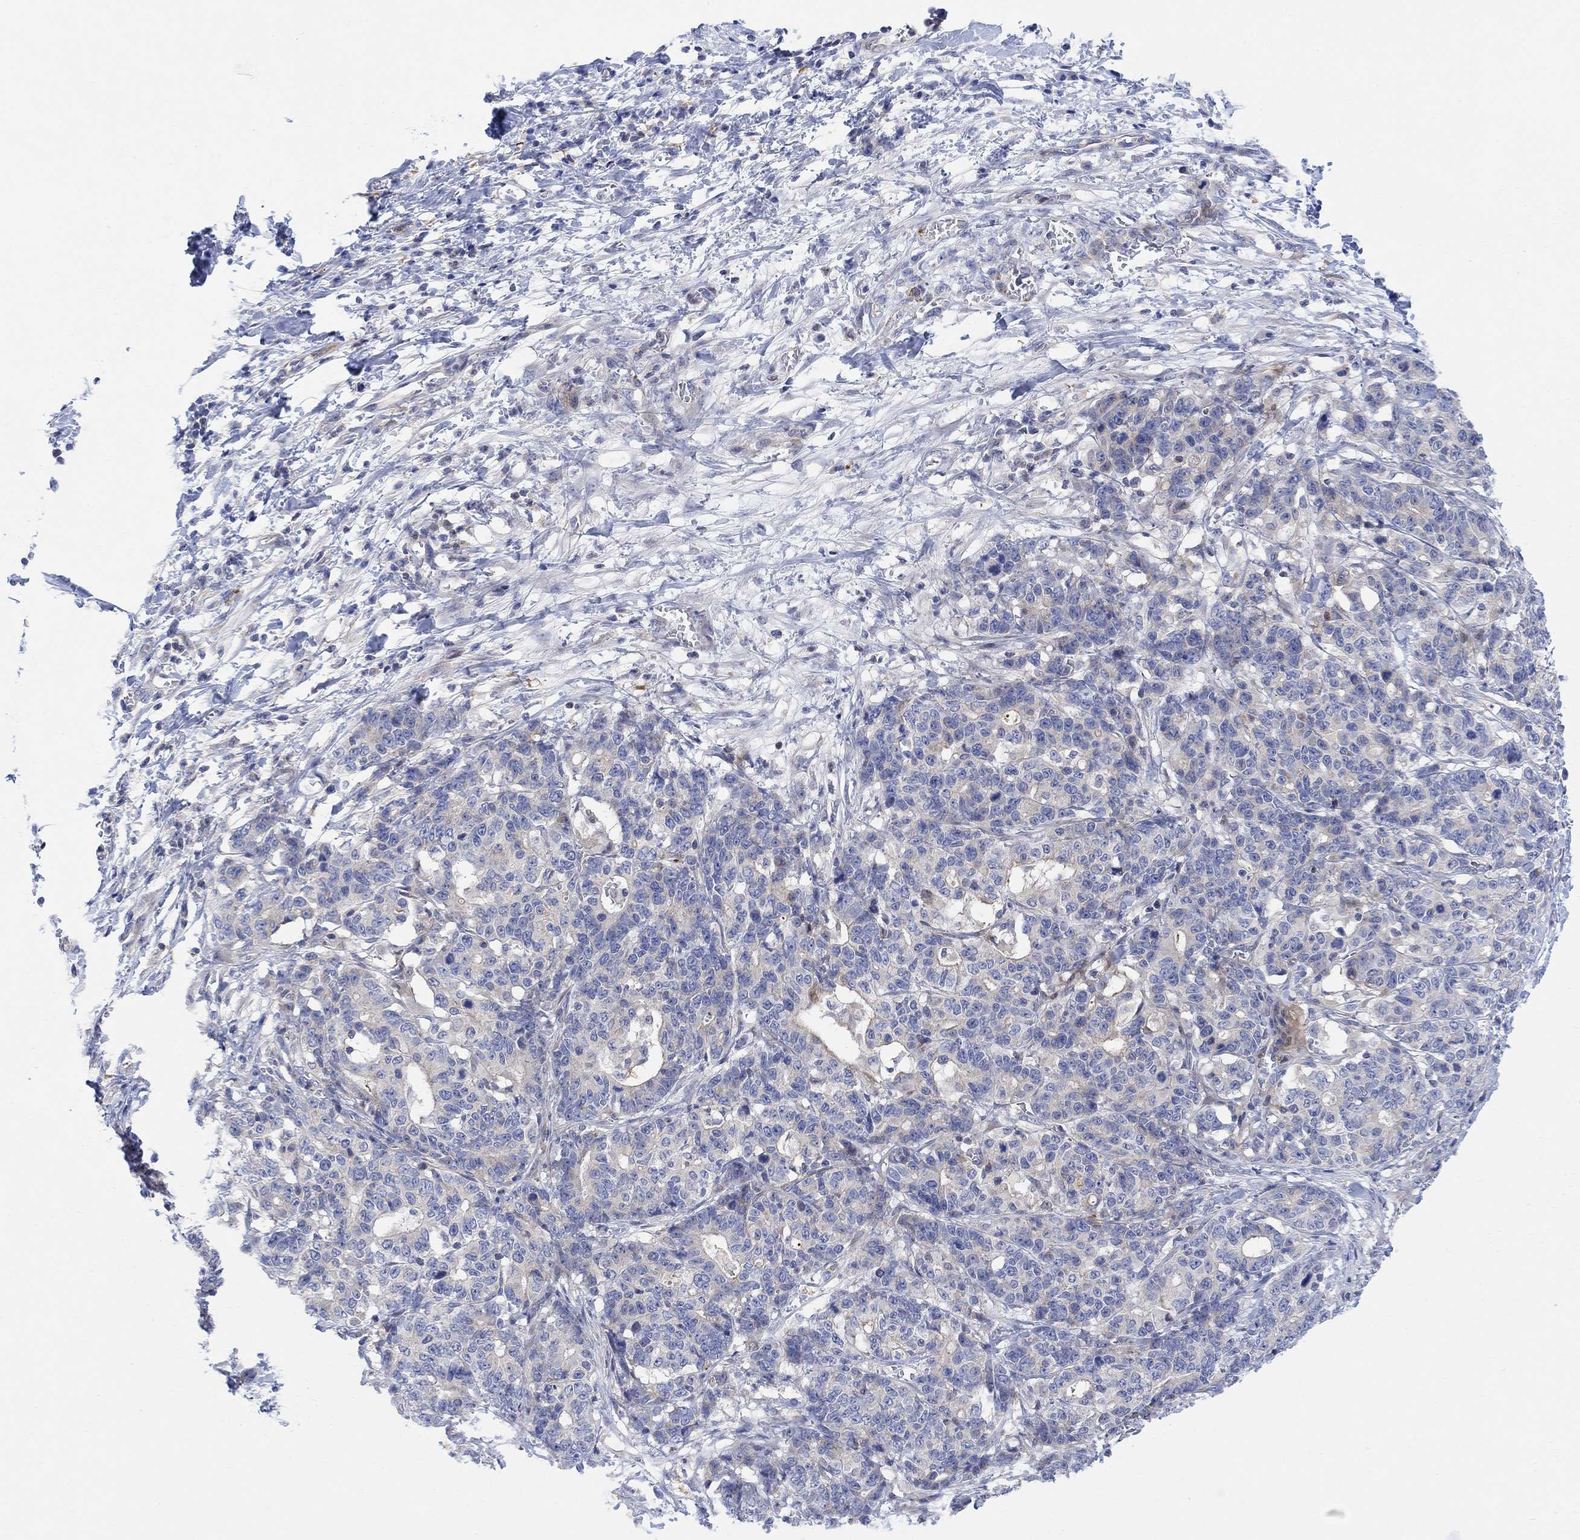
{"staining": {"intensity": "weak", "quantity": "<25%", "location": "cytoplasmic/membranous"}, "tissue": "stomach cancer", "cell_type": "Tumor cells", "image_type": "cancer", "snomed": [{"axis": "morphology", "description": "Normal tissue, NOS"}, {"axis": "morphology", "description": "Adenocarcinoma, NOS"}, {"axis": "topography", "description": "Stomach"}], "caption": "The photomicrograph shows no staining of tumor cells in stomach adenocarcinoma.", "gene": "ARSK", "patient": {"sex": "female", "age": 64}}